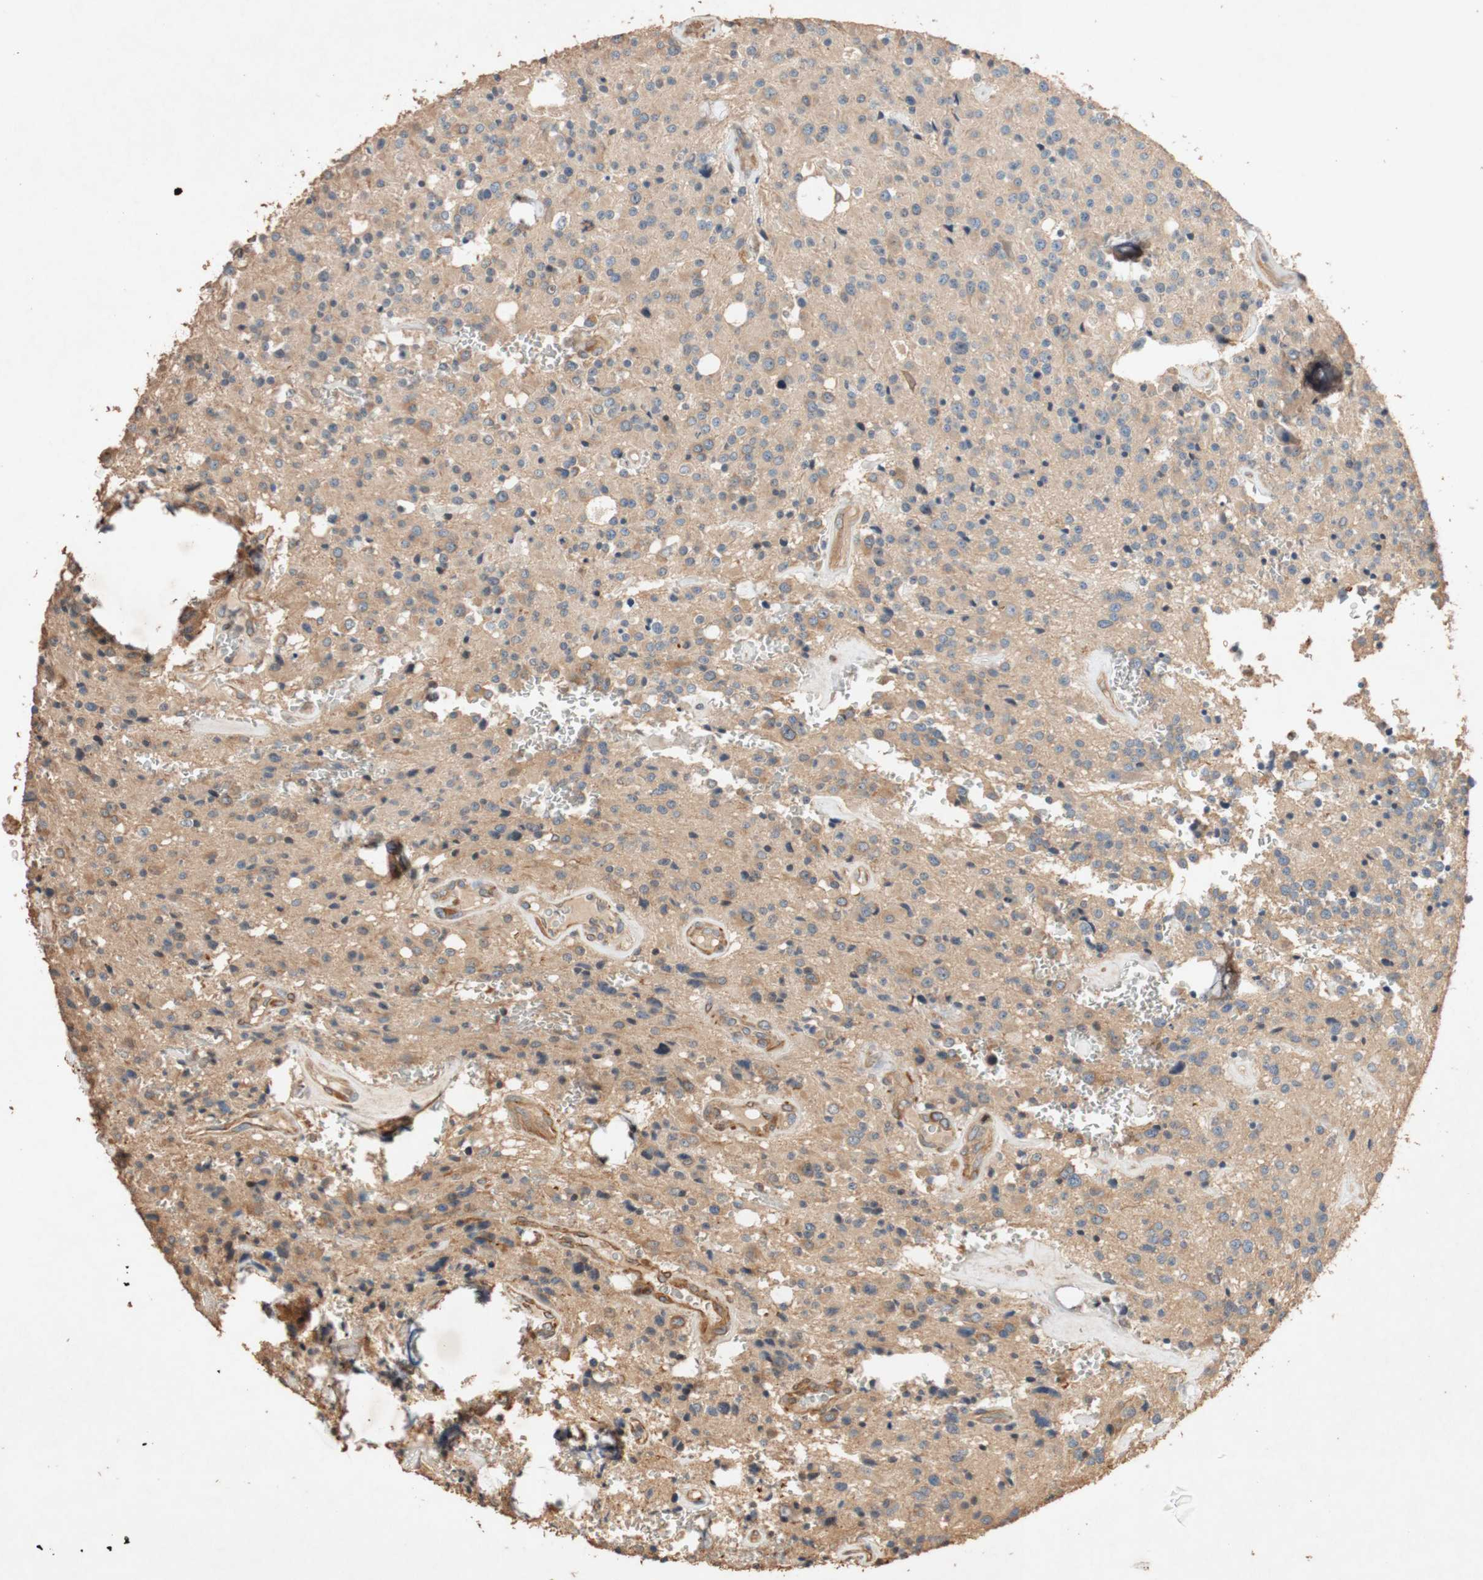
{"staining": {"intensity": "moderate", "quantity": "25%-75%", "location": "cytoplasmic/membranous"}, "tissue": "glioma", "cell_type": "Tumor cells", "image_type": "cancer", "snomed": [{"axis": "morphology", "description": "Glioma, malignant, Low grade"}, {"axis": "topography", "description": "Brain"}], "caption": "An image of human malignant glioma (low-grade) stained for a protein reveals moderate cytoplasmic/membranous brown staining in tumor cells.", "gene": "TUBB", "patient": {"sex": "male", "age": 58}}